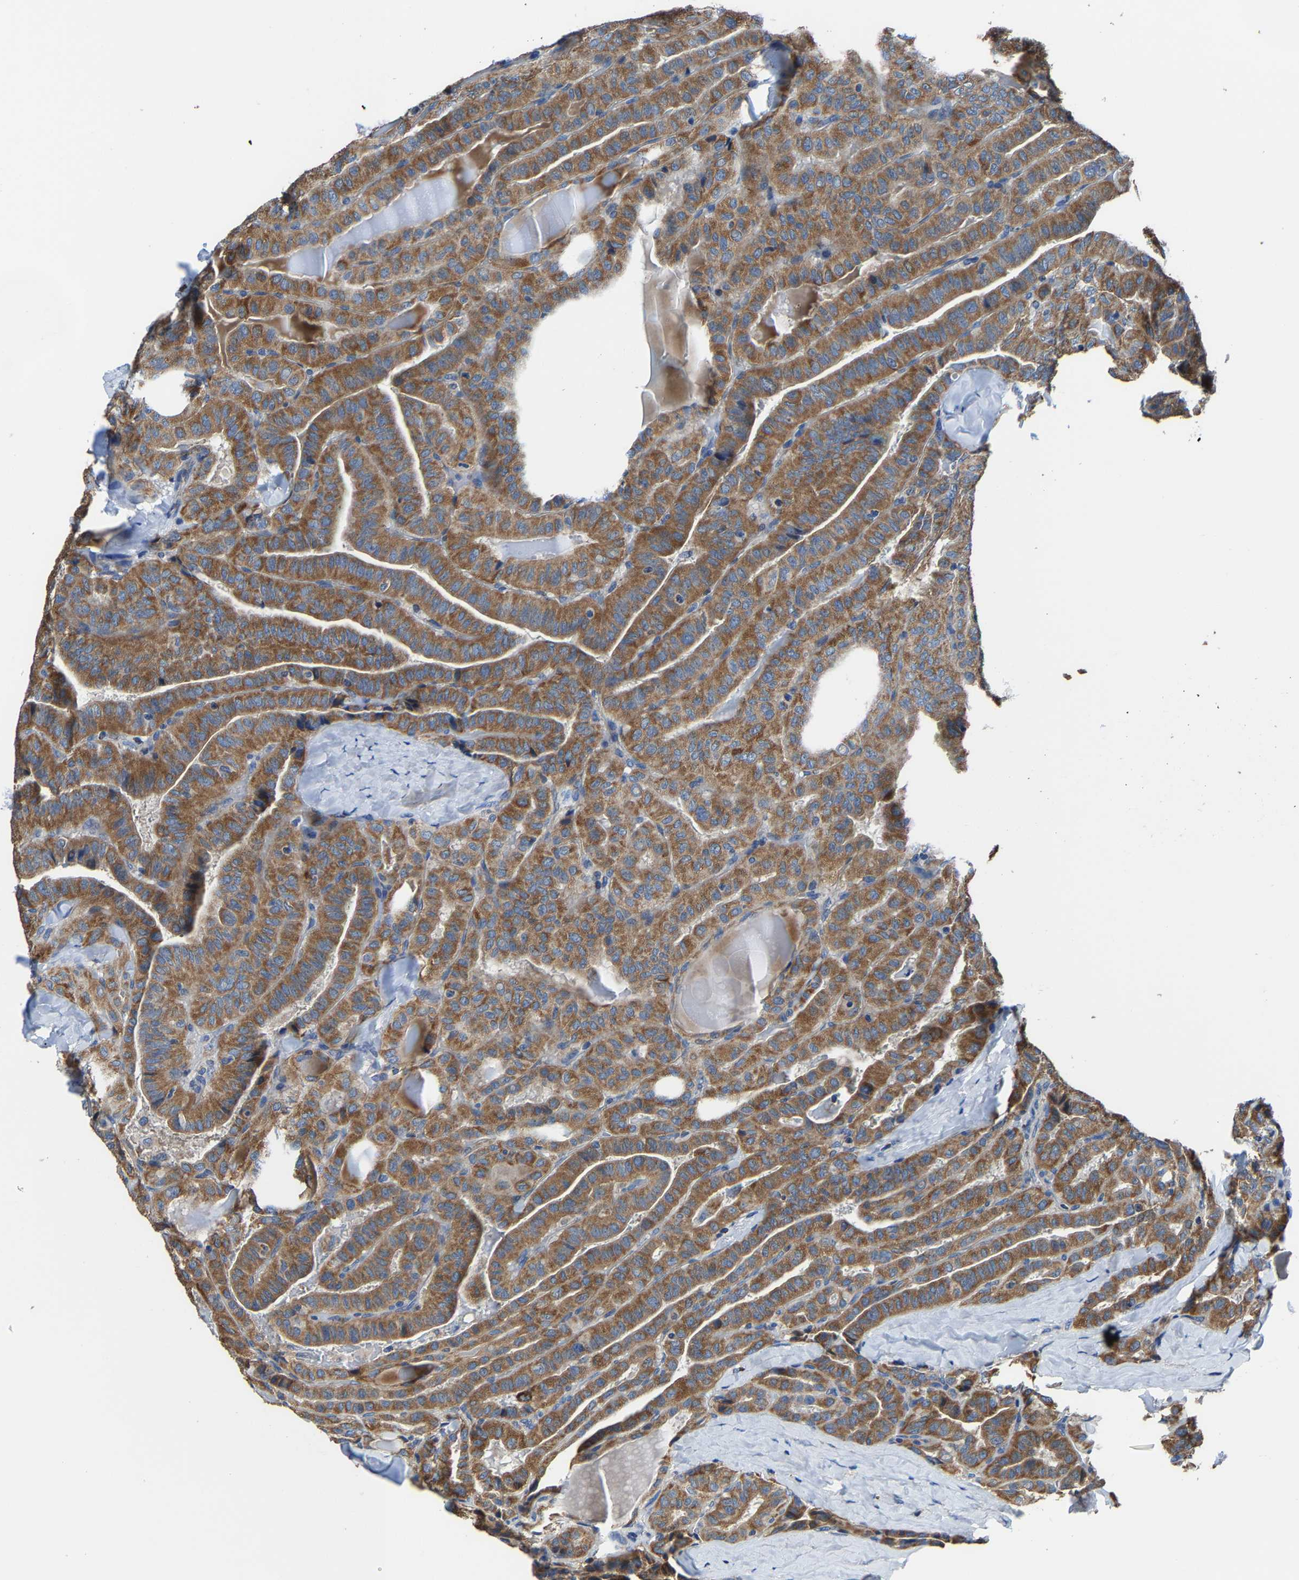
{"staining": {"intensity": "moderate", "quantity": ">75%", "location": "cytoplasmic/membranous"}, "tissue": "thyroid cancer", "cell_type": "Tumor cells", "image_type": "cancer", "snomed": [{"axis": "morphology", "description": "Papillary adenocarcinoma, NOS"}, {"axis": "topography", "description": "Thyroid gland"}], "caption": "High-magnification brightfield microscopy of papillary adenocarcinoma (thyroid) stained with DAB (brown) and counterstained with hematoxylin (blue). tumor cells exhibit moderate cytoplasmic/membranous positivity is present in approximately>75% of cells.", "gene": "AGK", "patient": {"sex": "male", "age": 77}}